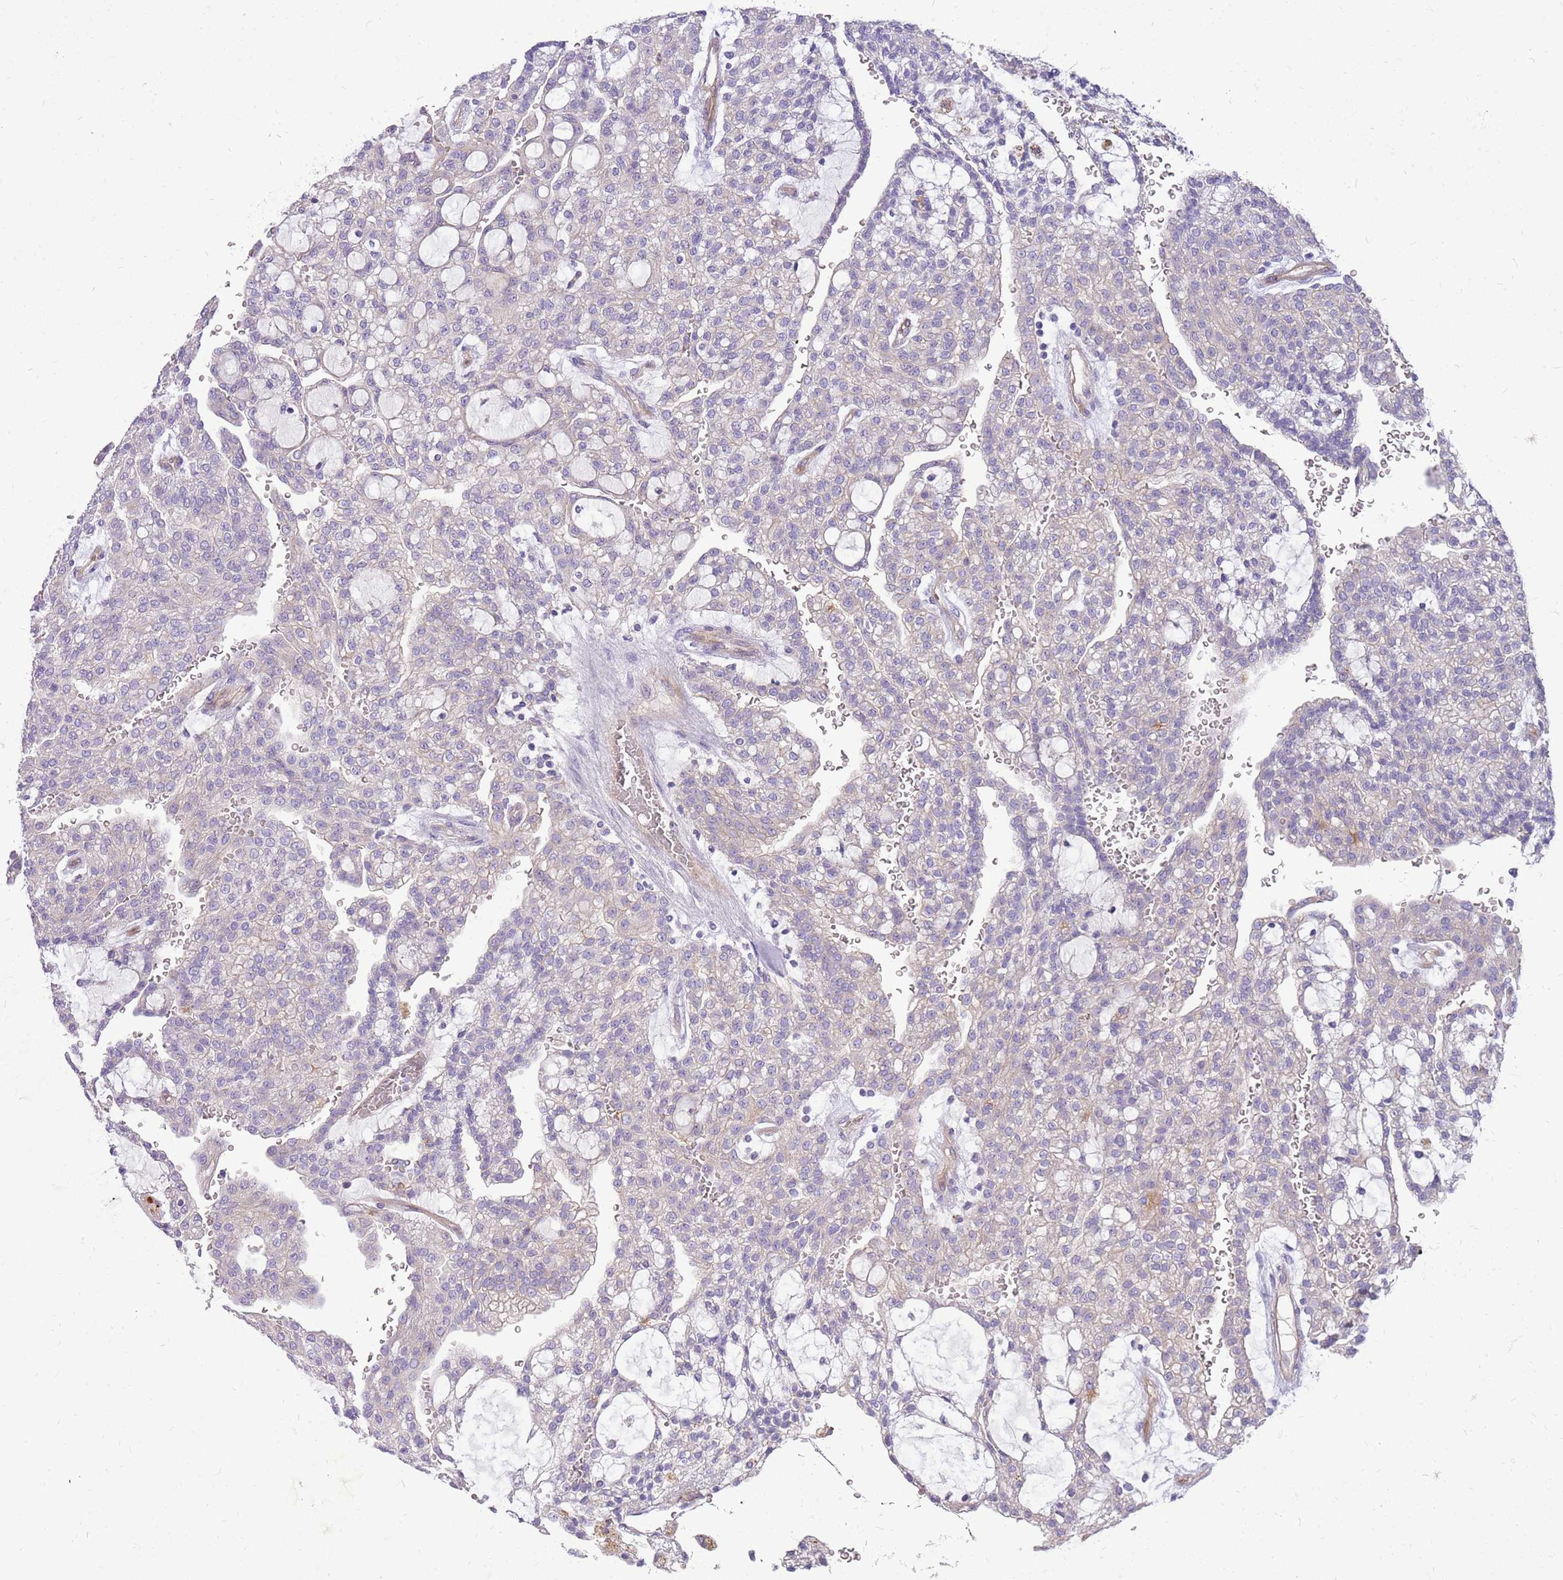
{"staining": {"intensity": "negative", "quantity": "none", "location": "none"}, "tissue": "renal cancer", "cell_type": "Tumor cells", "image_type": "cancer", "snomed": [{"axis": "morphology", "description": "Adenocarcinoma, NOS"}, {"axis": "topography", "description": "Kidney"}], "caption": "There is no significant expression in tumor cells of renal adenocarcinoma. (DAB immunohistochemistry (IHC), high magnification).", "gene": "NTN4", "patient": {"sex": "male", "age": 63}}